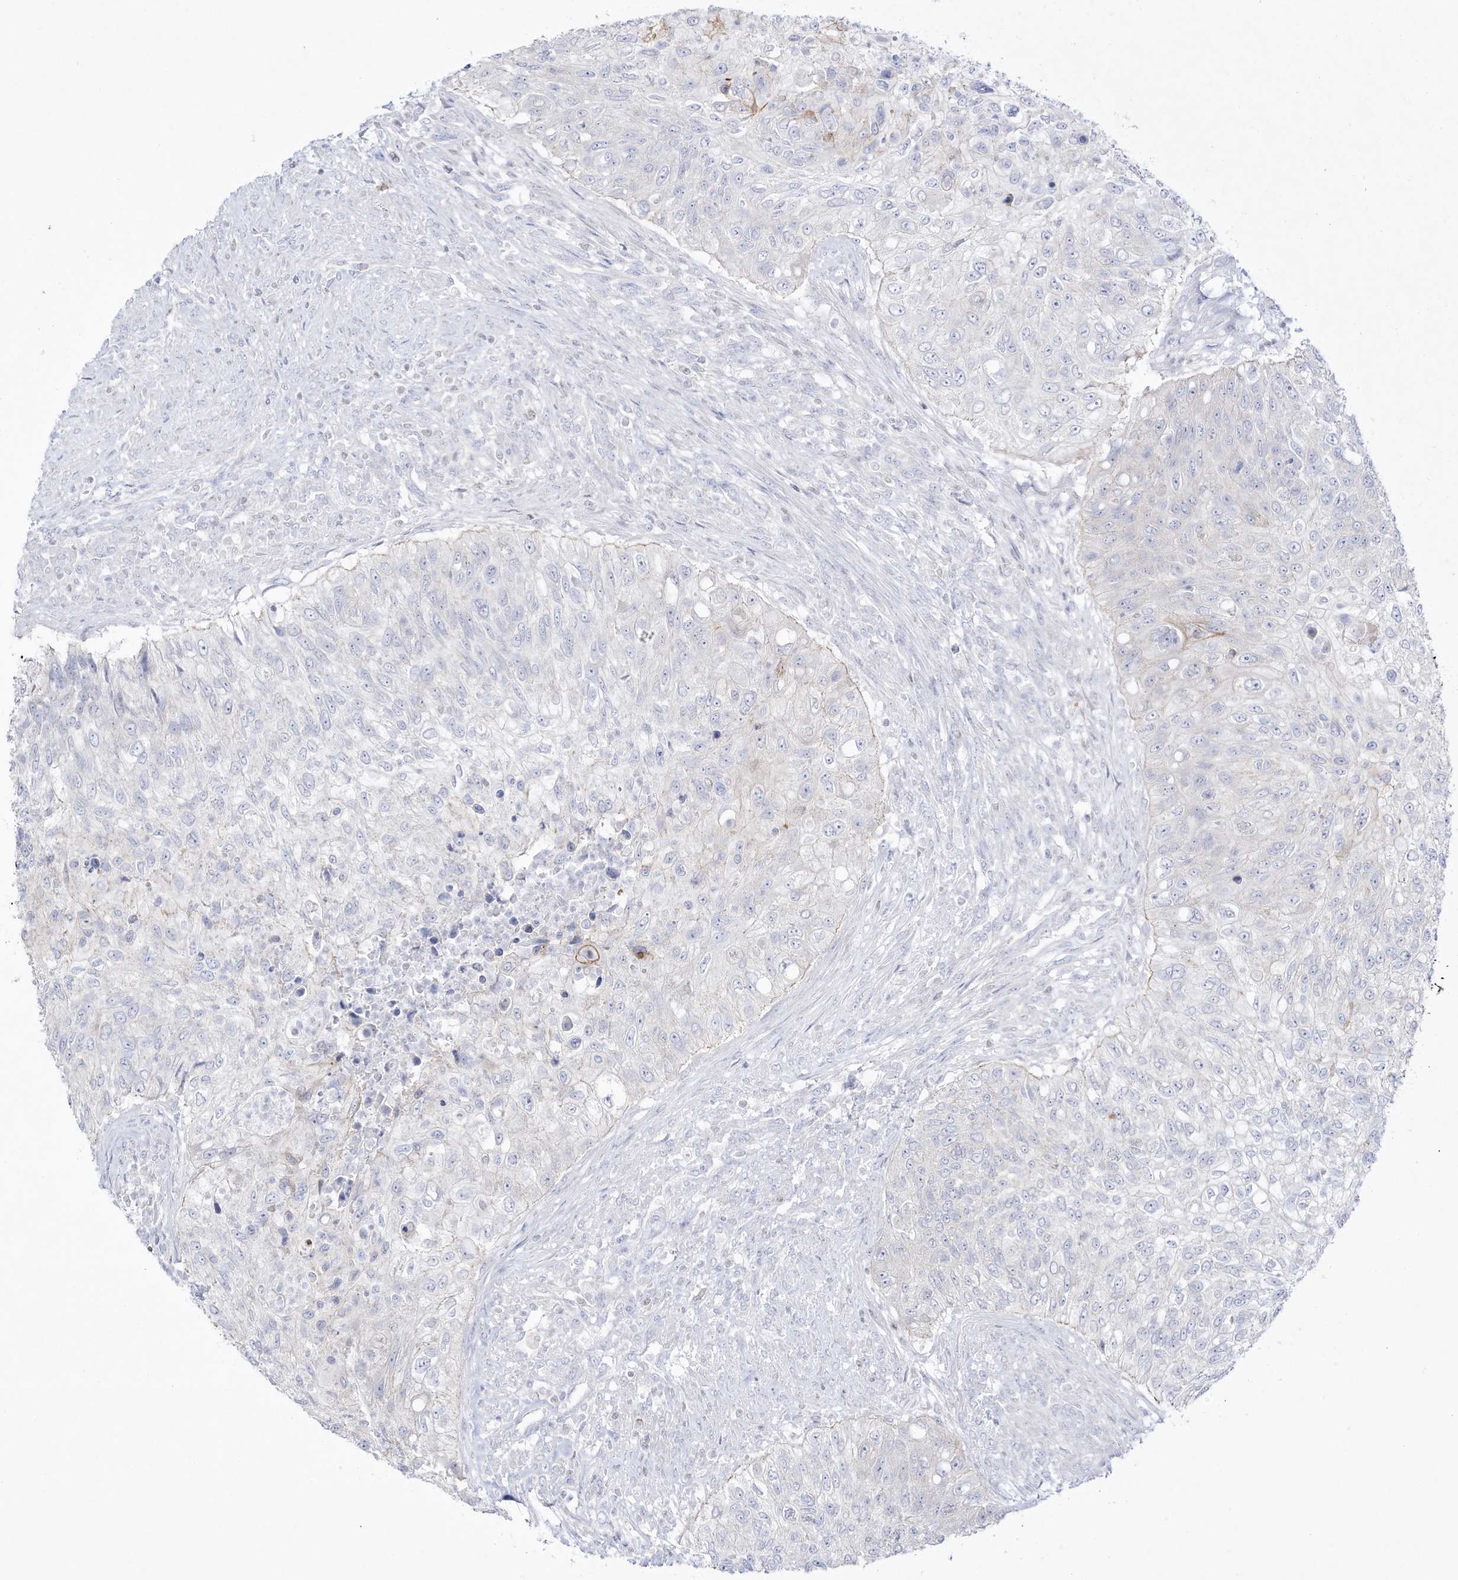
{"staining": {"intensity": "strong", "quantity": "<25%", "location": "cytoplasmic/membranous"}, "tissue": "urothelial cancer", "cell_type": "Tumor cells", "image_type": "cancer", "snomed": [{"axis": "morphology", "description": "Urothelial carcinoma, High grade"}, {"axis": "topography", "description": "Urinary bladder"}], "caption": "Strong cytoplasmic/membranous expression for a protein is seen in approximately <25% of tumor cells of urothelial cancer using immunohistochemistry.", "gene": "DMKN", "patient": {"sex": "female", "age": 60}}